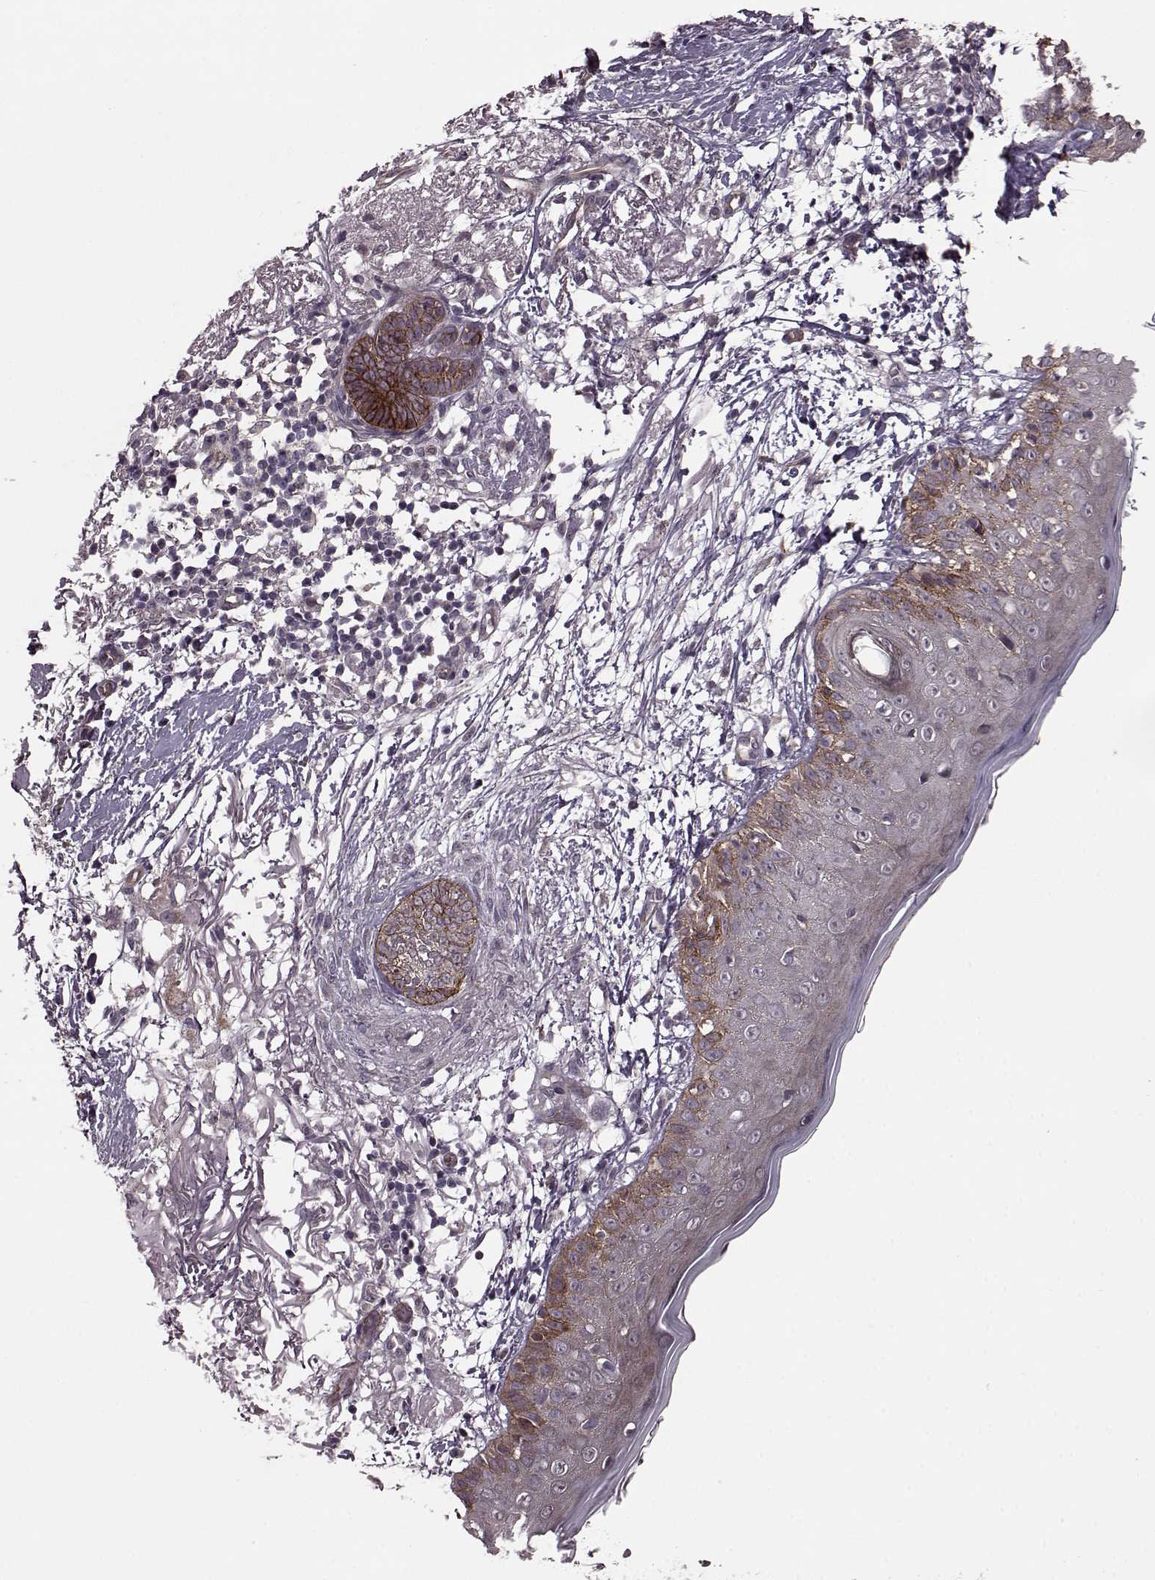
{"staining": {"intensity": "strong", "quantity": ">75%", "location": "cytoplasmic/membranous"}, "tissue": "skin cancer", "cell_type": "Tumor cells", "image_type": "cancer", "snomed": [{"axis": "morphology", "description": "Normal tissue, NOS"}, {"axis": "morphology", "description": "Basal cell carcinoma"}, {"axis": "topography", "description": "Skin"}], "caption": "Skin cancer tissue displays strong cytoplasmic/membranous staining in approximately >75% of tumor cells, visualized by immunohistochemistry. (DAB (3,3'-diaminobenzidine) IHC with brightfield microscopy, high magnification).", "gene": "SYNPO", "patient": {"sex": "male", "age": 84}}